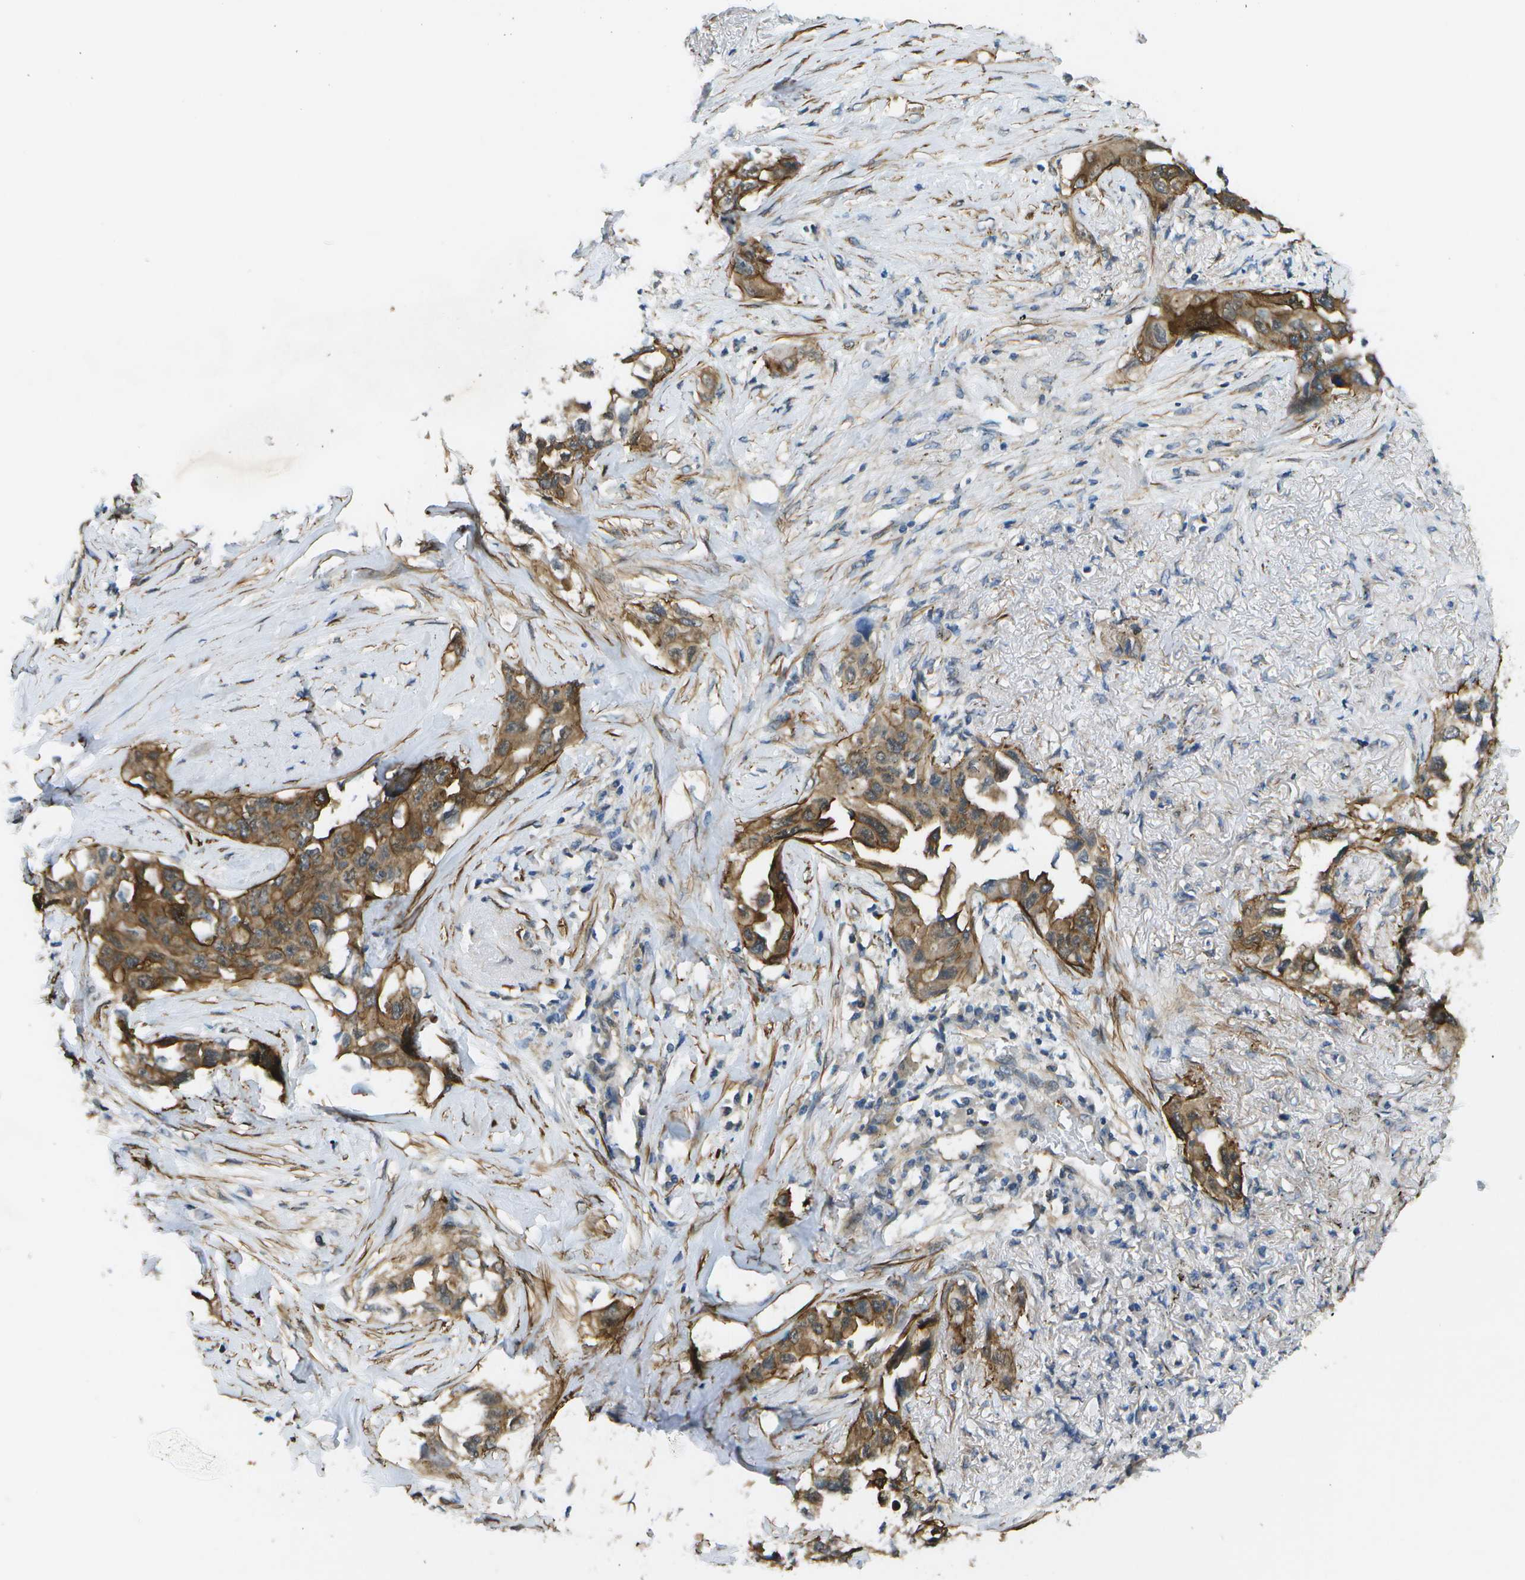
{"staining": {"intensity": "strong", "quantity": ">75%", "location": "cytoplasmic/membranous"}, "tissue": "lung cancer", "cell_type": "Tumor cells", "image_type": "cancer", "snomed": [{"axis": "morphology", "description": "Adenocarcinoma, NOS"}, {"axis": "topography", "description": "Lung"}], "caption": "Lung cancer (adenocarcinoma) tissue reveals strong cytoplasmic/membranous staining in approximately >75% of tumor cells", "gene": "KIAA0040", "patient": {"sex": "female", "age": 51}}